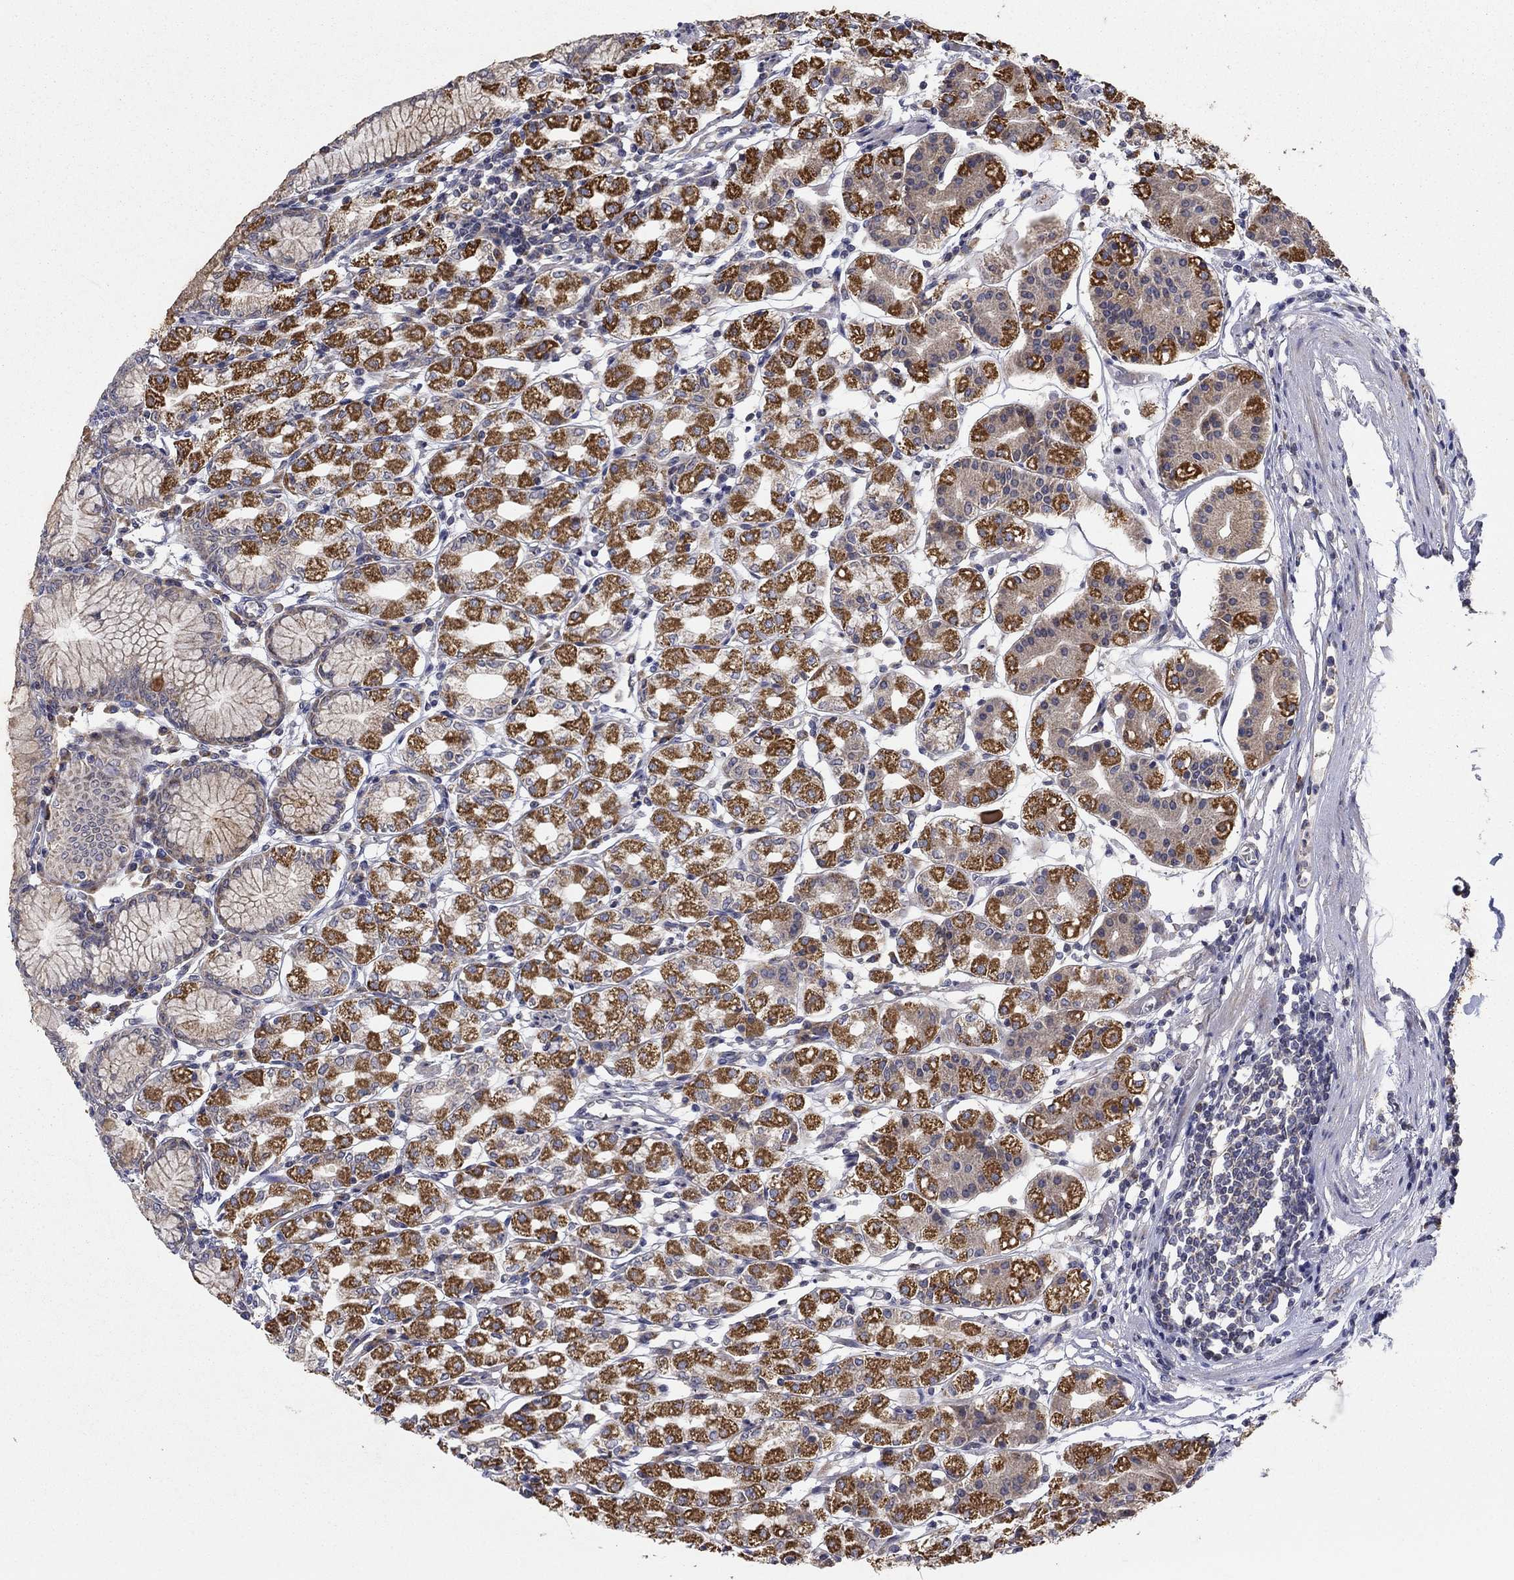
{"staining": {"intensity": "strong", "quantity": "25%-75%", "location": "cytoplasmic/membranous"}, "tissue": "stomach", "cell_type": "Glandular cells", "image_type": "normal", "snomed": [{"axis": "morphology", "description": "Normal tissue, NOS"}, {"axis": "topography", "description": "Skeletal muscle"}, {"axis": "topography", "description": "Stomach"}], "caption": "Unremarkable stomach demonstrates strong cytoplasmic/membranous positivity in about 25%-75% of glandular cells Nuclei are stained in blue..", "gene": "MMAA", "patient": {"sex": "female", "age": 57}}